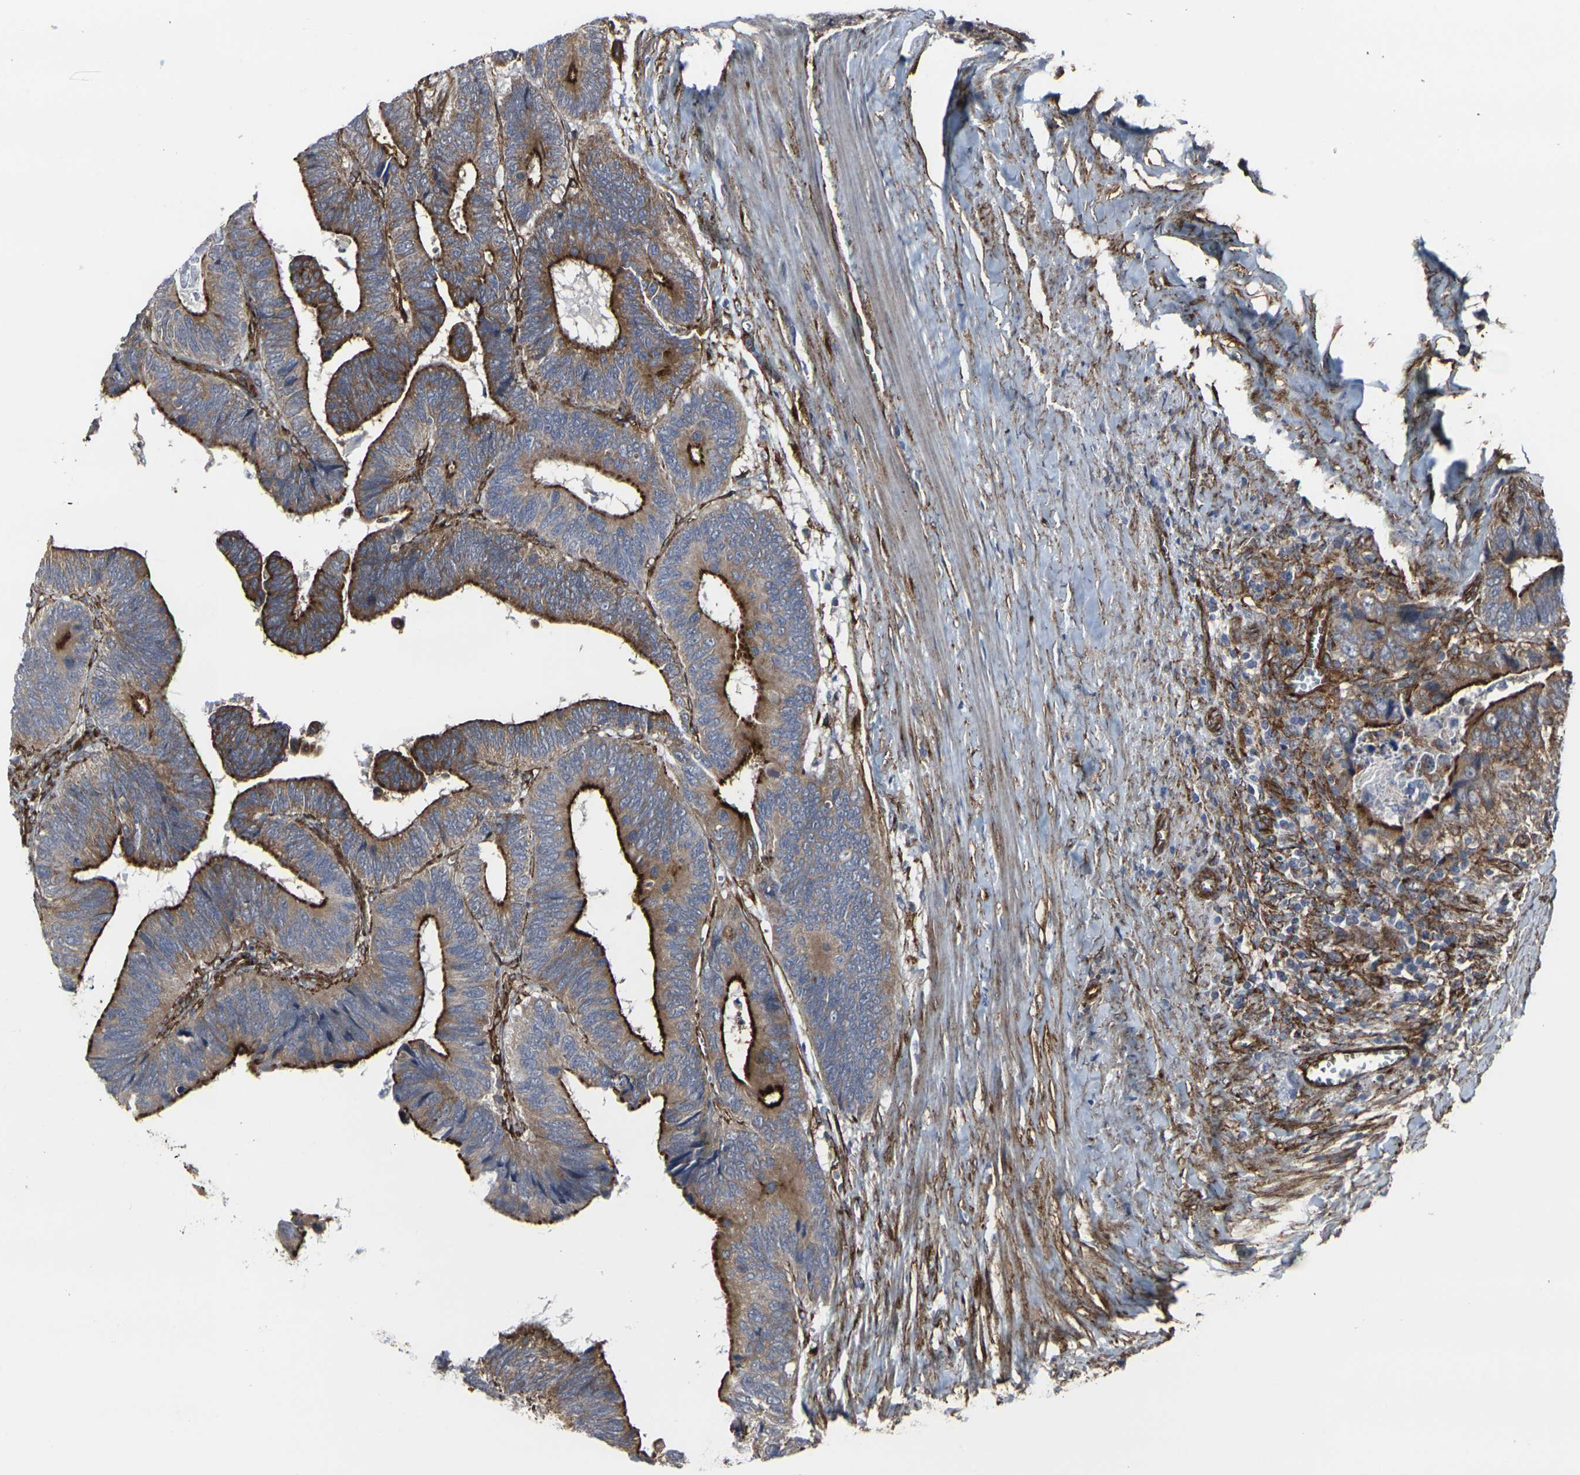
{"staining": {"intensity": "strong", "quantity": ">75%", "location": "cytoplasmic/membranous"}, "tissue": "colorectal cancer", "cell_type": "Tumor cells", "image_type": "cancer", "snomed": [{"axis": "morphology", "description": "Adenocarcinoma, NOS"}, {"axis": "topography", "description": "Colon"}], "caption": "Colorectal cancer (adenocarcinoma) was stained to show a protein in brown. There is high levels of strong cytoplasmic/membranous expression in approximately >75% of tumor cells. (Brightfield microscopy of DAB IHC at high magnification).", "gene": "MYOF", "patient": {"sex": "male", "age": 72}}